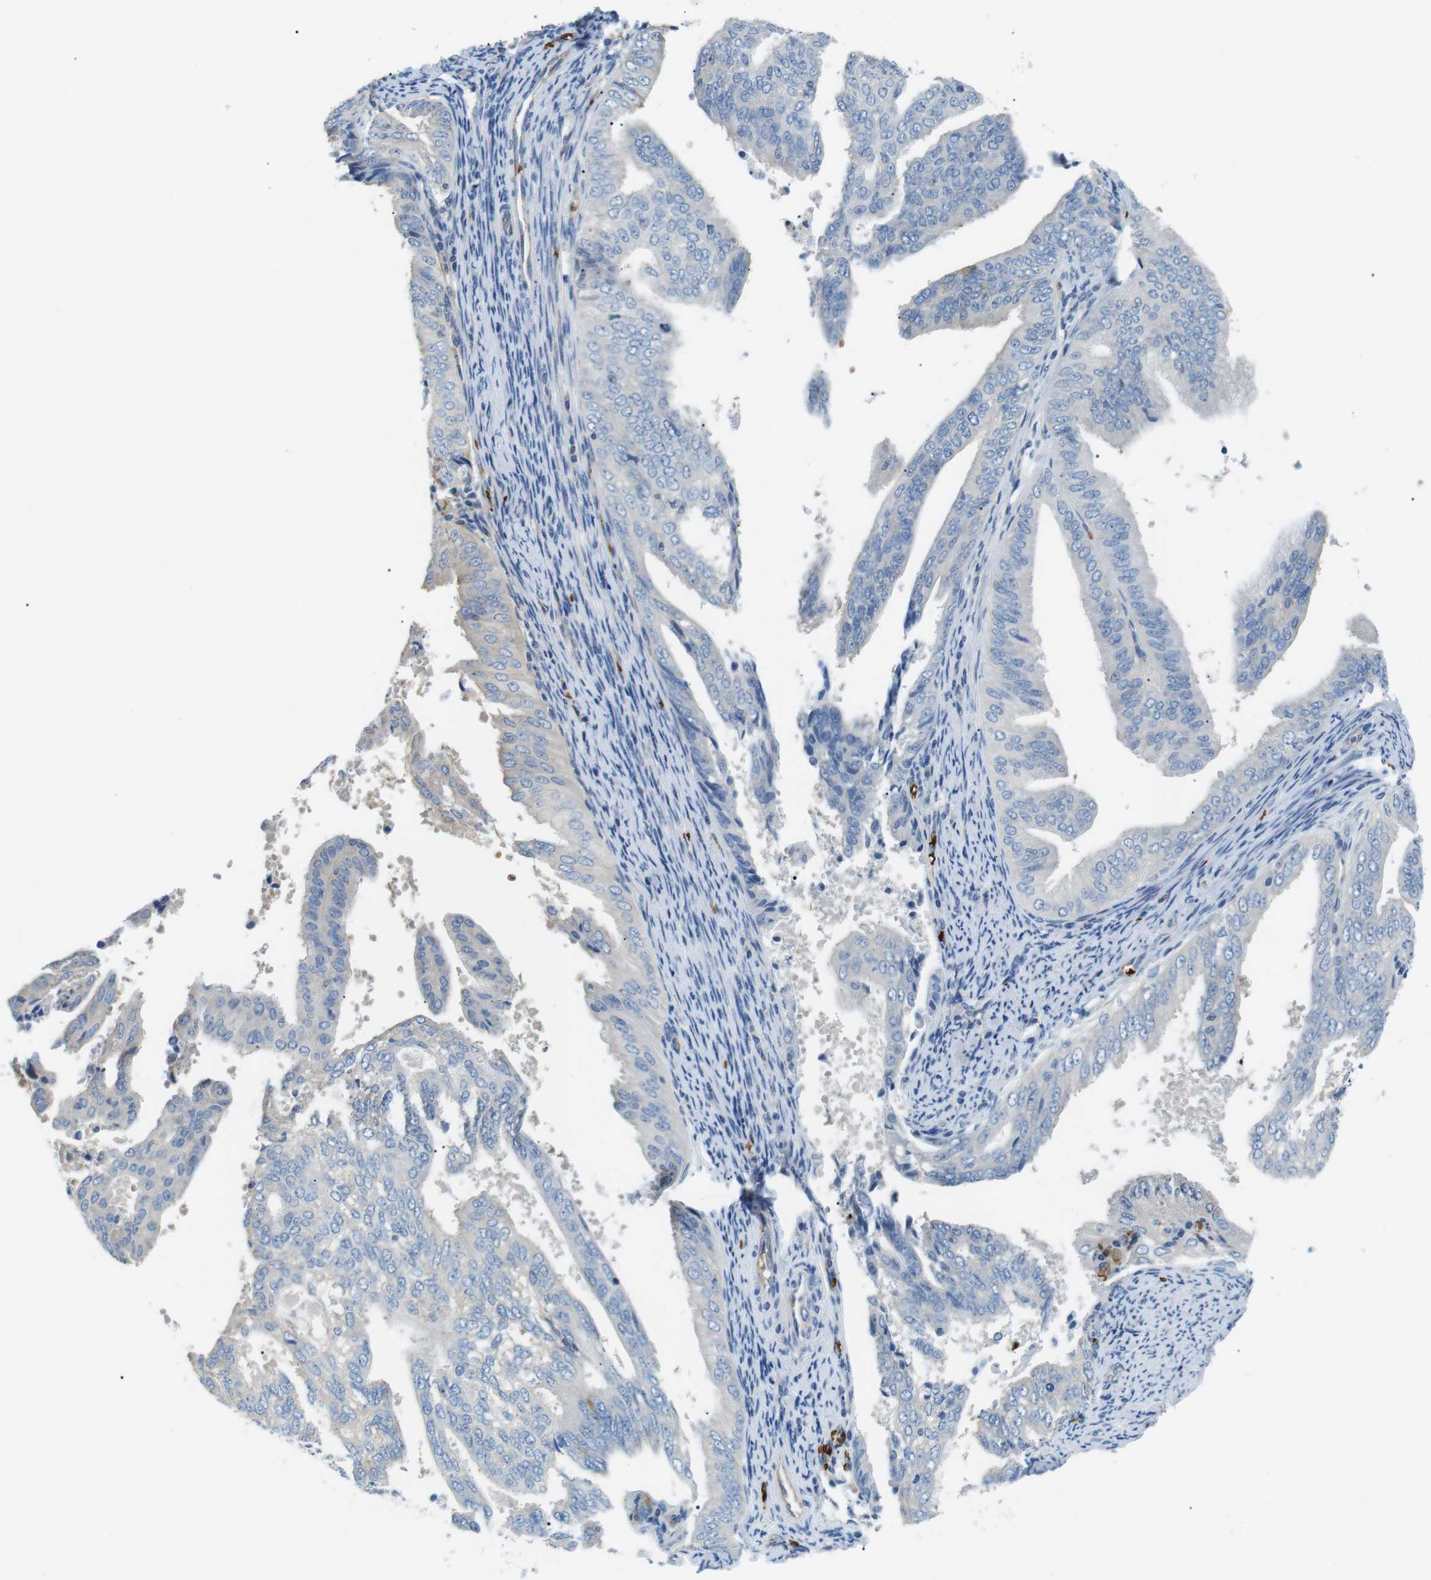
{"staining": {"intensity": "negative", "quantity": "none", "location": "none"}, "tissue": "endometrial cancer", "cell_type": "Tumor cells", "image_type": "cancer", "snomed": [{"axis": "morphology", "description": "Adenocarcinoma, NOS"}, {"axis": "topography", "description": "Endometrium"}], "caption": "IHC histopathology image of endometrial adenocarcinoma stained for a protein (brown), which reveals no staining in tumor cells. The staining is performed using DAB (3,3'-diaminobenzidine) brown chromogen with nuclei counter-stained in using hematoxylin.", "gene": "ADCY10", "patient": {"sex": "female", "age": 58}}